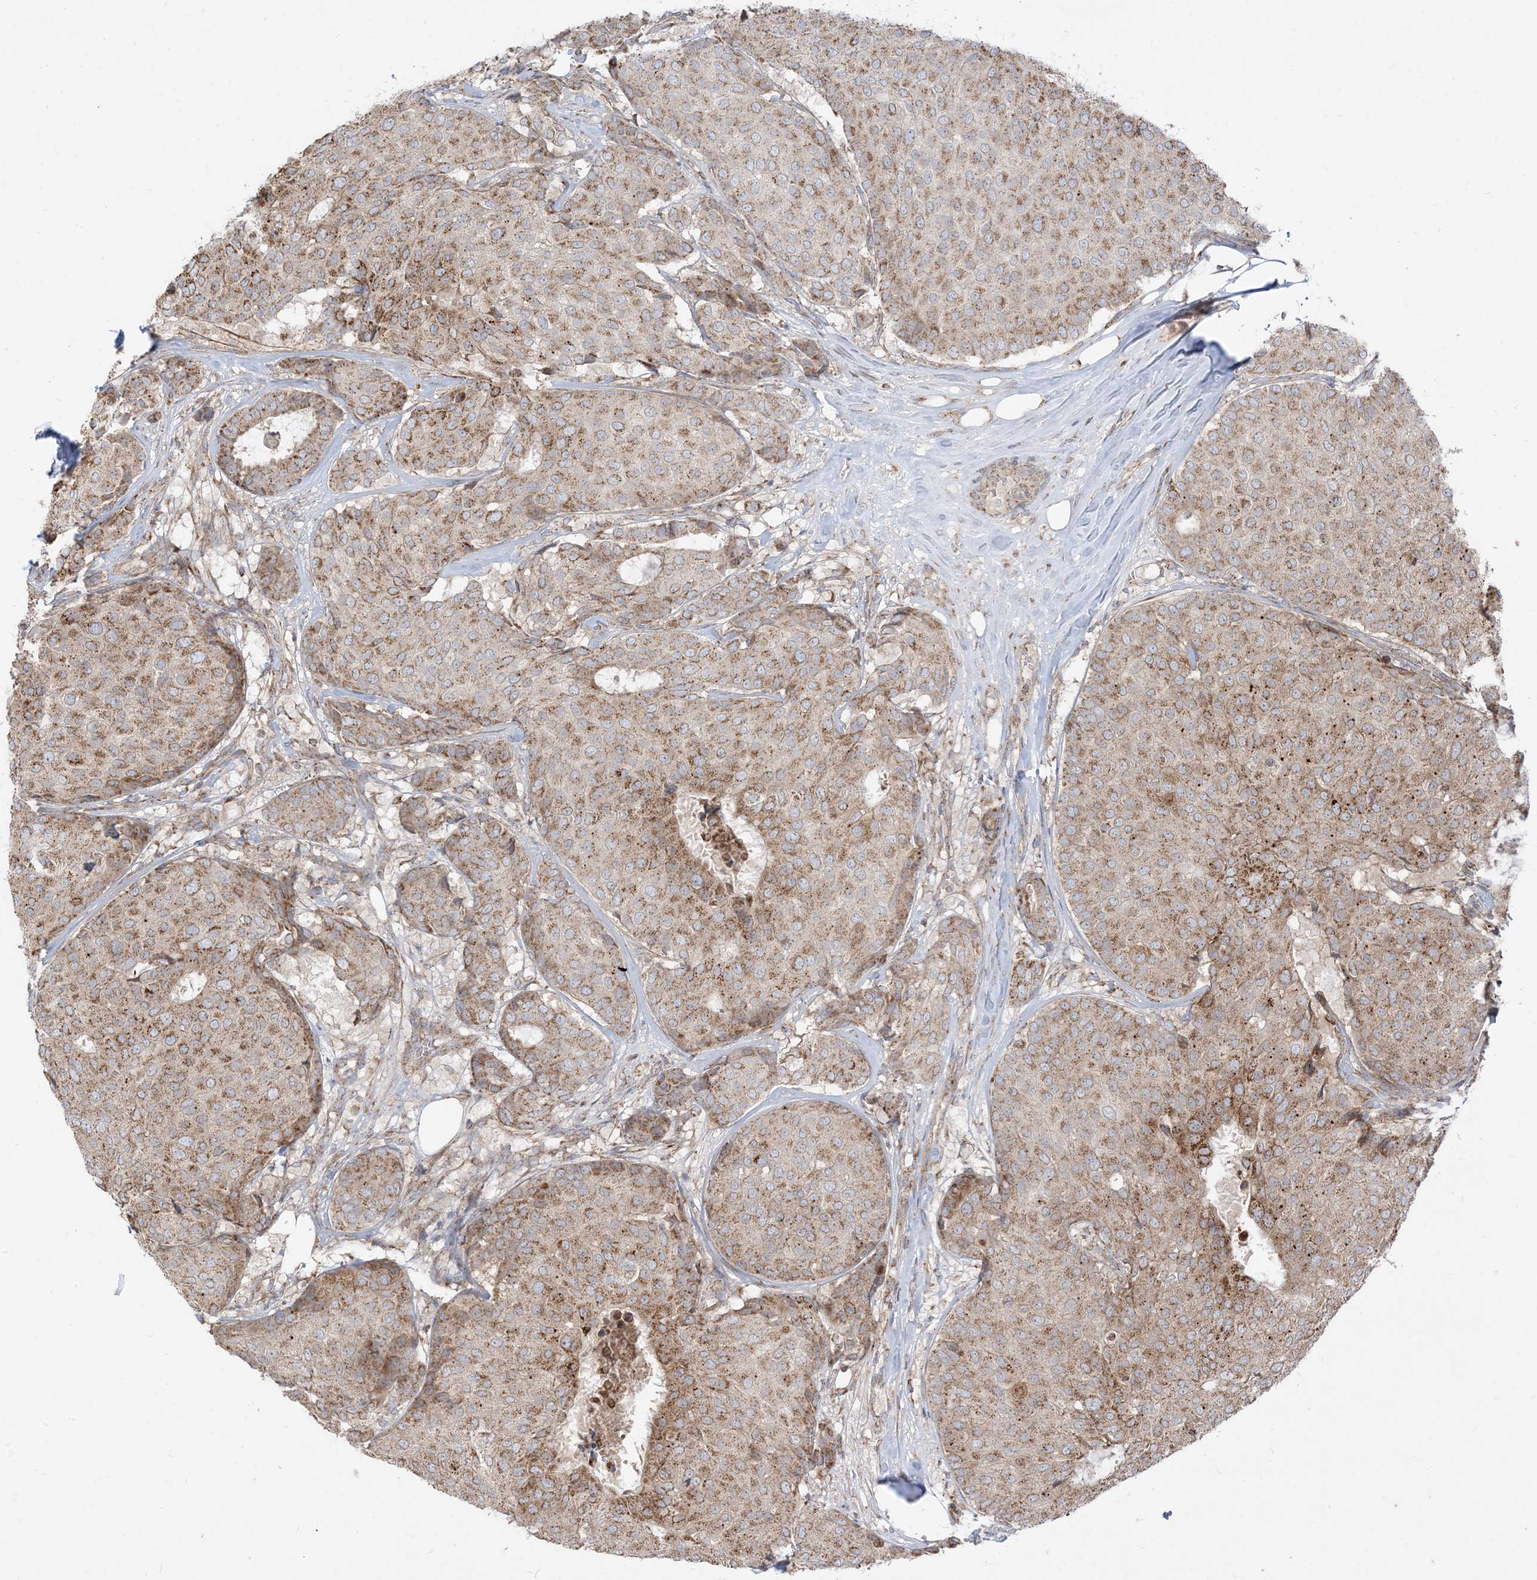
{"staining": {"intensity": "moderate", "quantity": ">75%", "location": "cytoplasmic/membranous"}, "tissue": "breast cancer", "cell_type": "Tumor cells", "image_type": "cancer", "snomed": [{"axis": "morphology", "description": "Duct carcinoma"}, {"axis": "topography", "description": "Breast"}], "caption": "Tumor cells show moderate cytoplasmic/membranous staining in about >75% of cells in breast cancer (infiltrating ductal carcinoma).", "gene": "AARS2", "patient": {"sex": "female", "age": 75}}